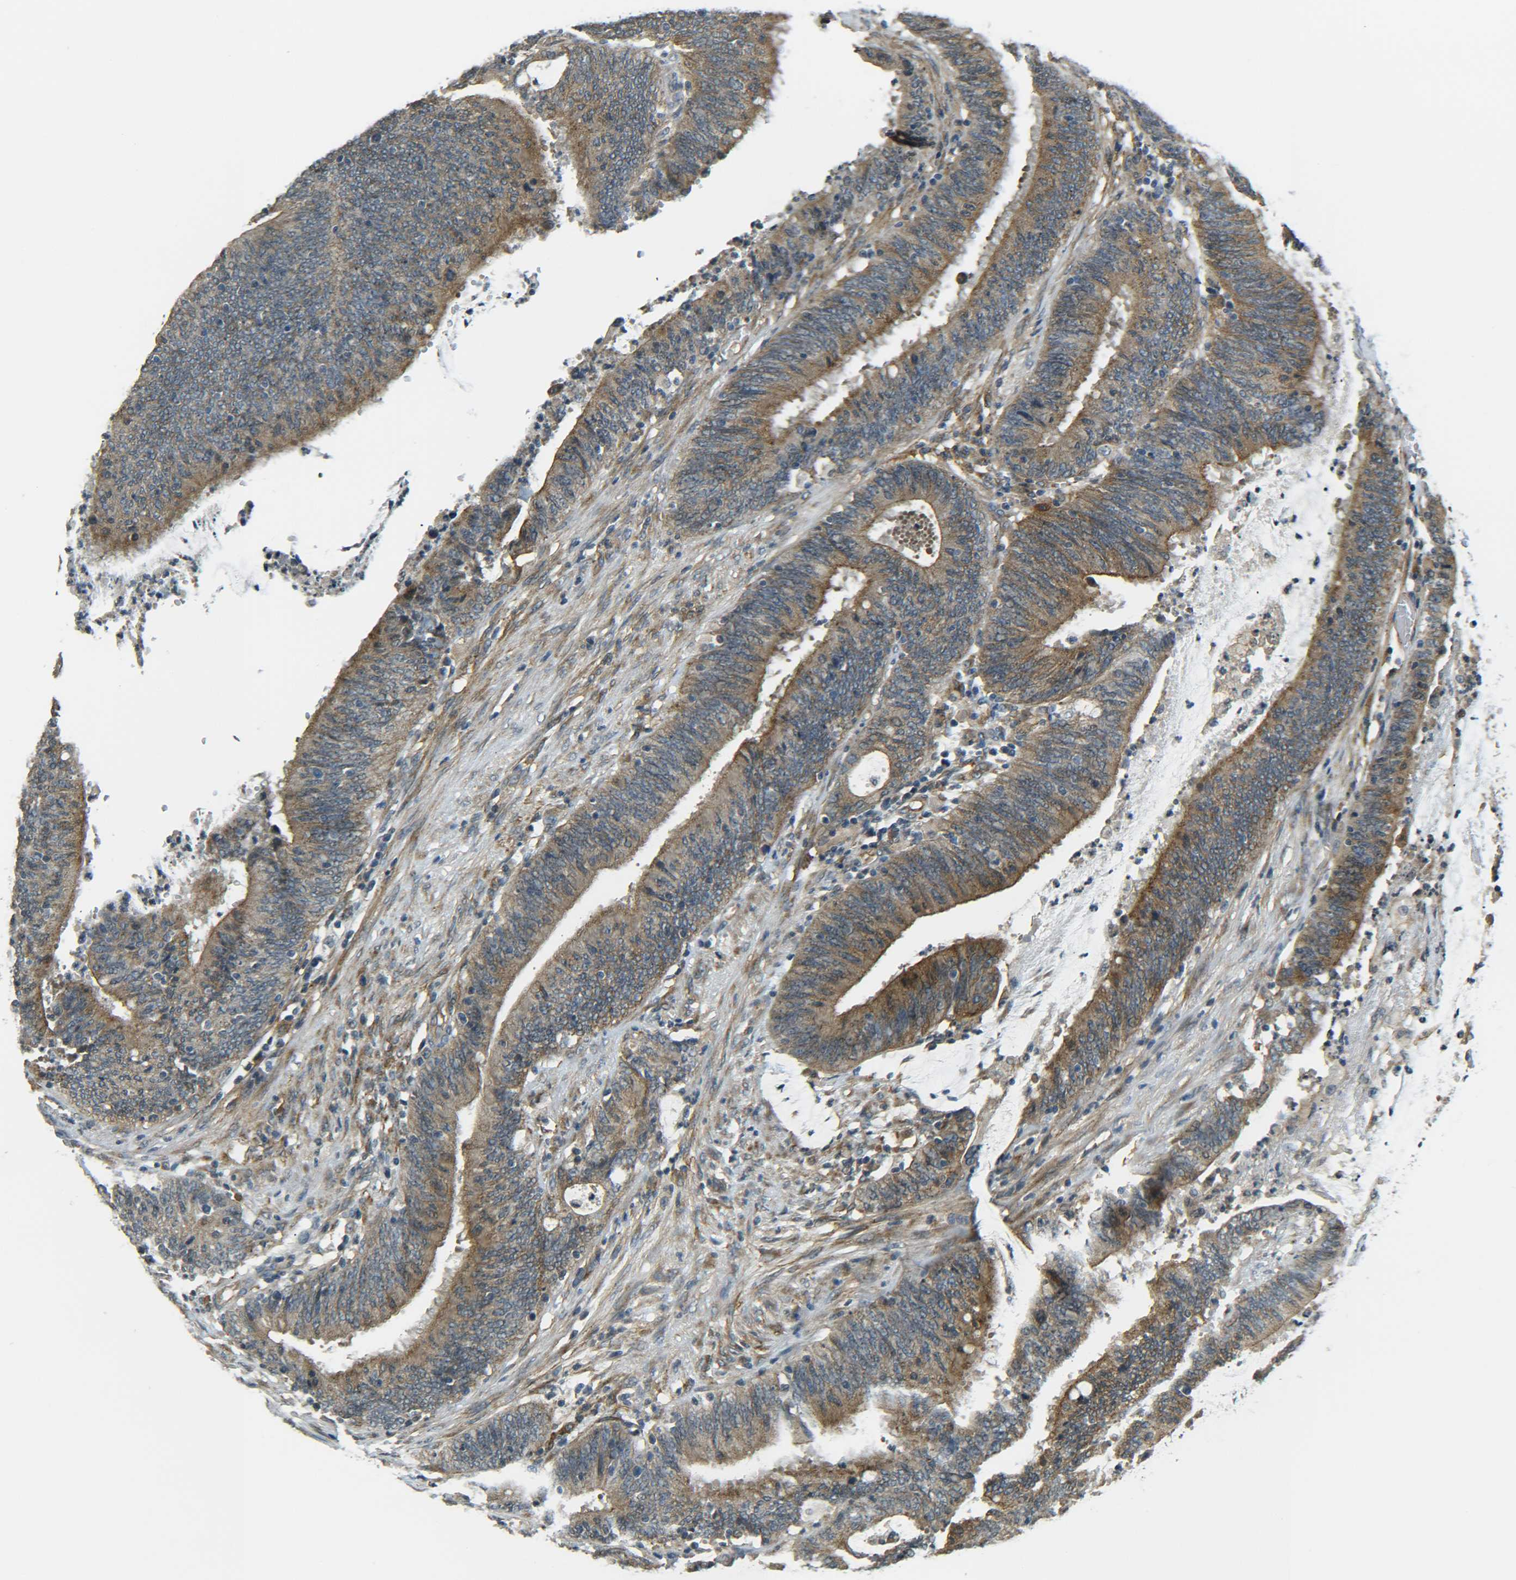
{"staining": {"intensity": "moderate", "quantity": ">75%", "location": "cytoplasmic/membranous"}, "tissue": "colorectal cancer", "cell_type": "Tumor cells", "image_type": "cancer", "snomed": [{"axis": "morphology", "description": "Adenocarcinoma, NOS"}, {"axis": "topography", "description": "Rectum"}], "caption": "The photomicrograph demonstrates a brown stain indicating the presence of a protein in the cytoplasmic/membranous of tumor cells in colorectal cancer.", "gene": "DAB2", "patient": {"sex": "female", "age": 66}}